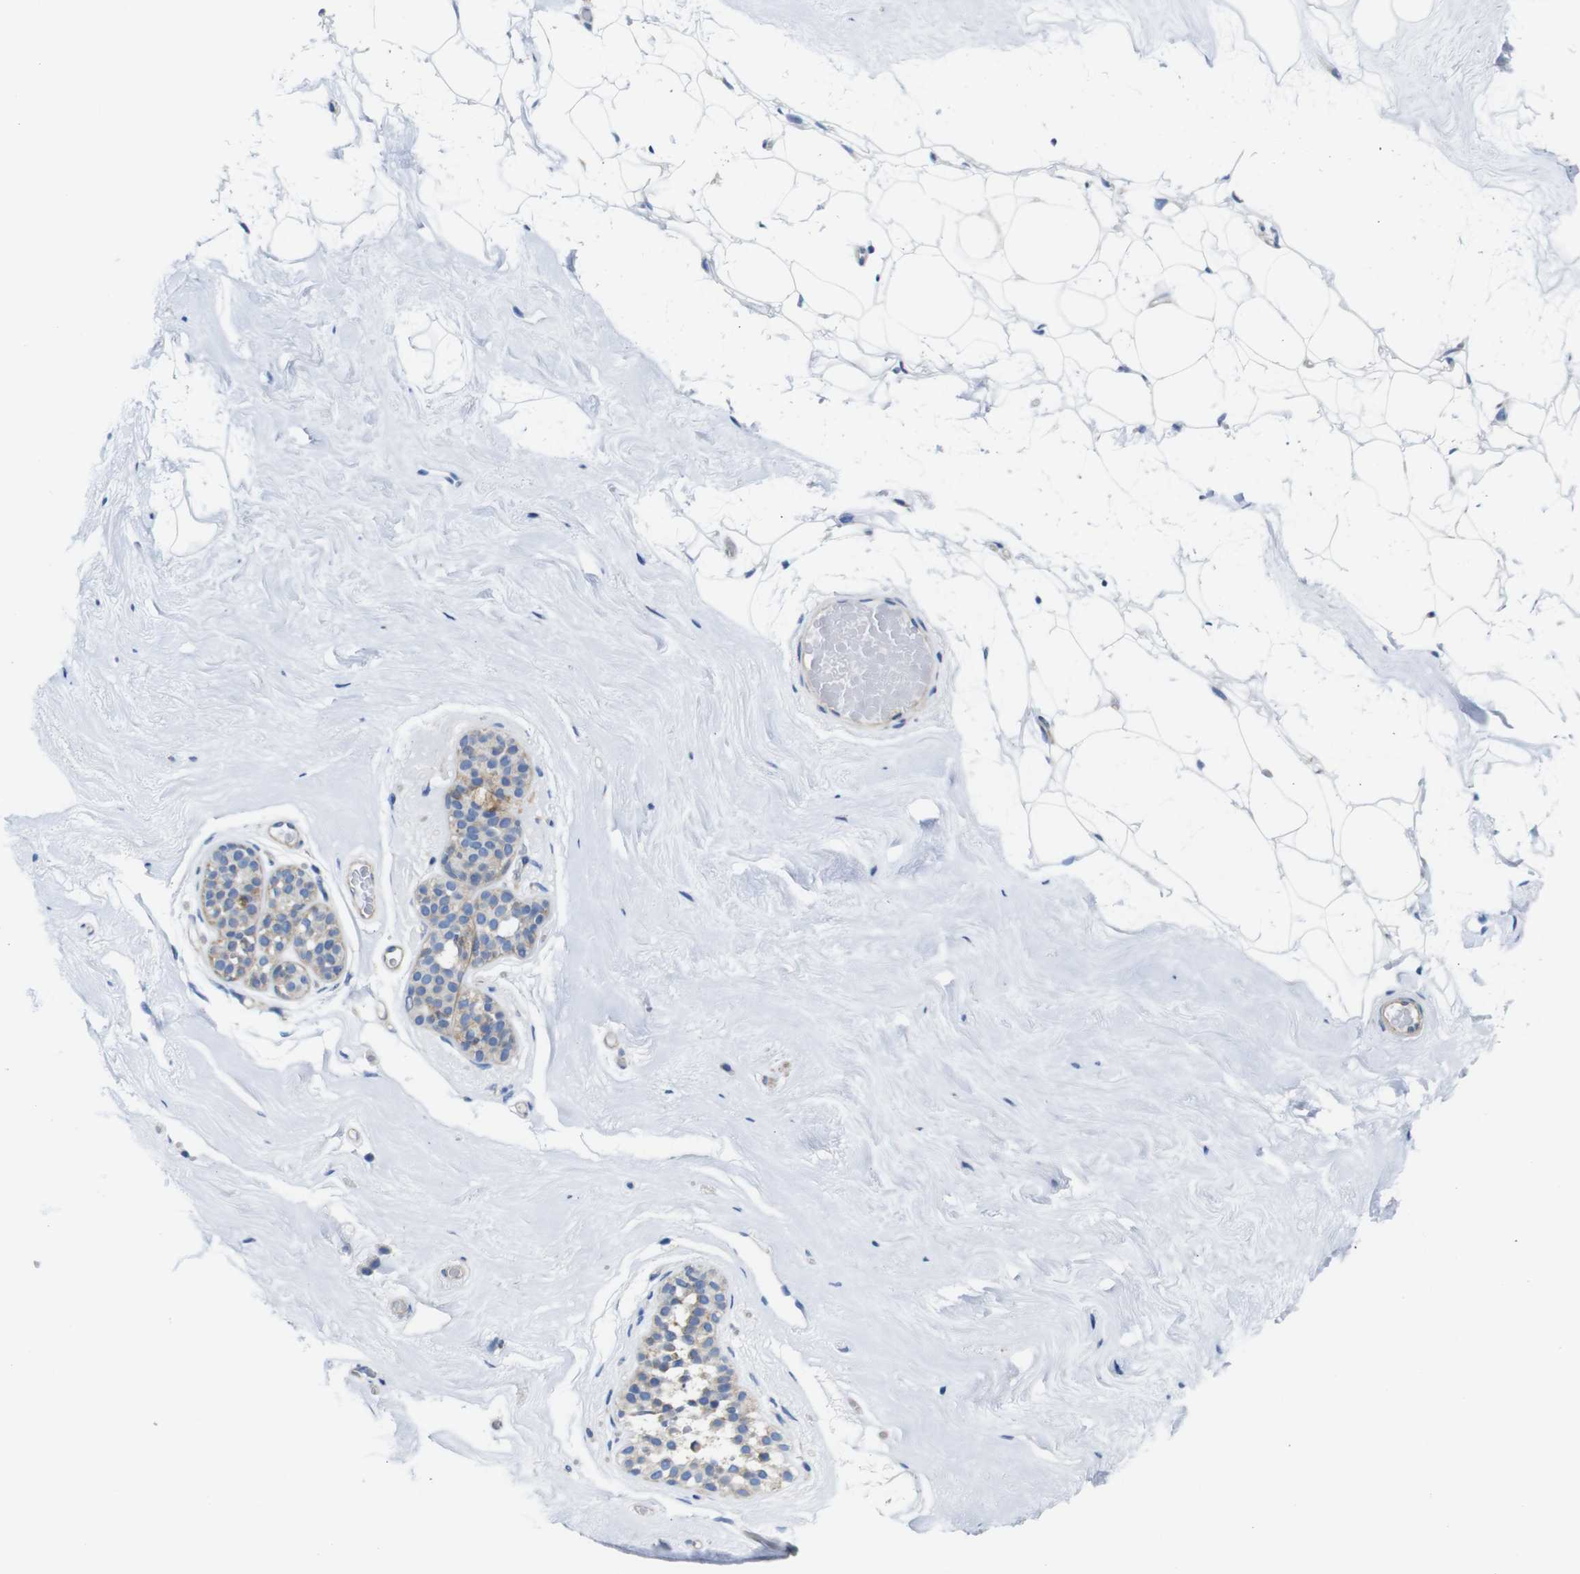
{"staining": {"intensity": "negative", "quantity": "none", "location": "none"}, "tissue": "breast", "cell_type": "Adipocytes", "image_type": "normal", "snomed": [{"axis": "morphology", "description": "Normal tissue, NOS"}, {"axis": "topography", "description": "Breast"}], "caption": "The IHC micrograph has no significant positivity in adipocytes of breast. (Brightfield microscopy of DAB IHC at high magnification).", "gene": "PDCD1LG2", "patient": {"sex": "female", "age": 75}}